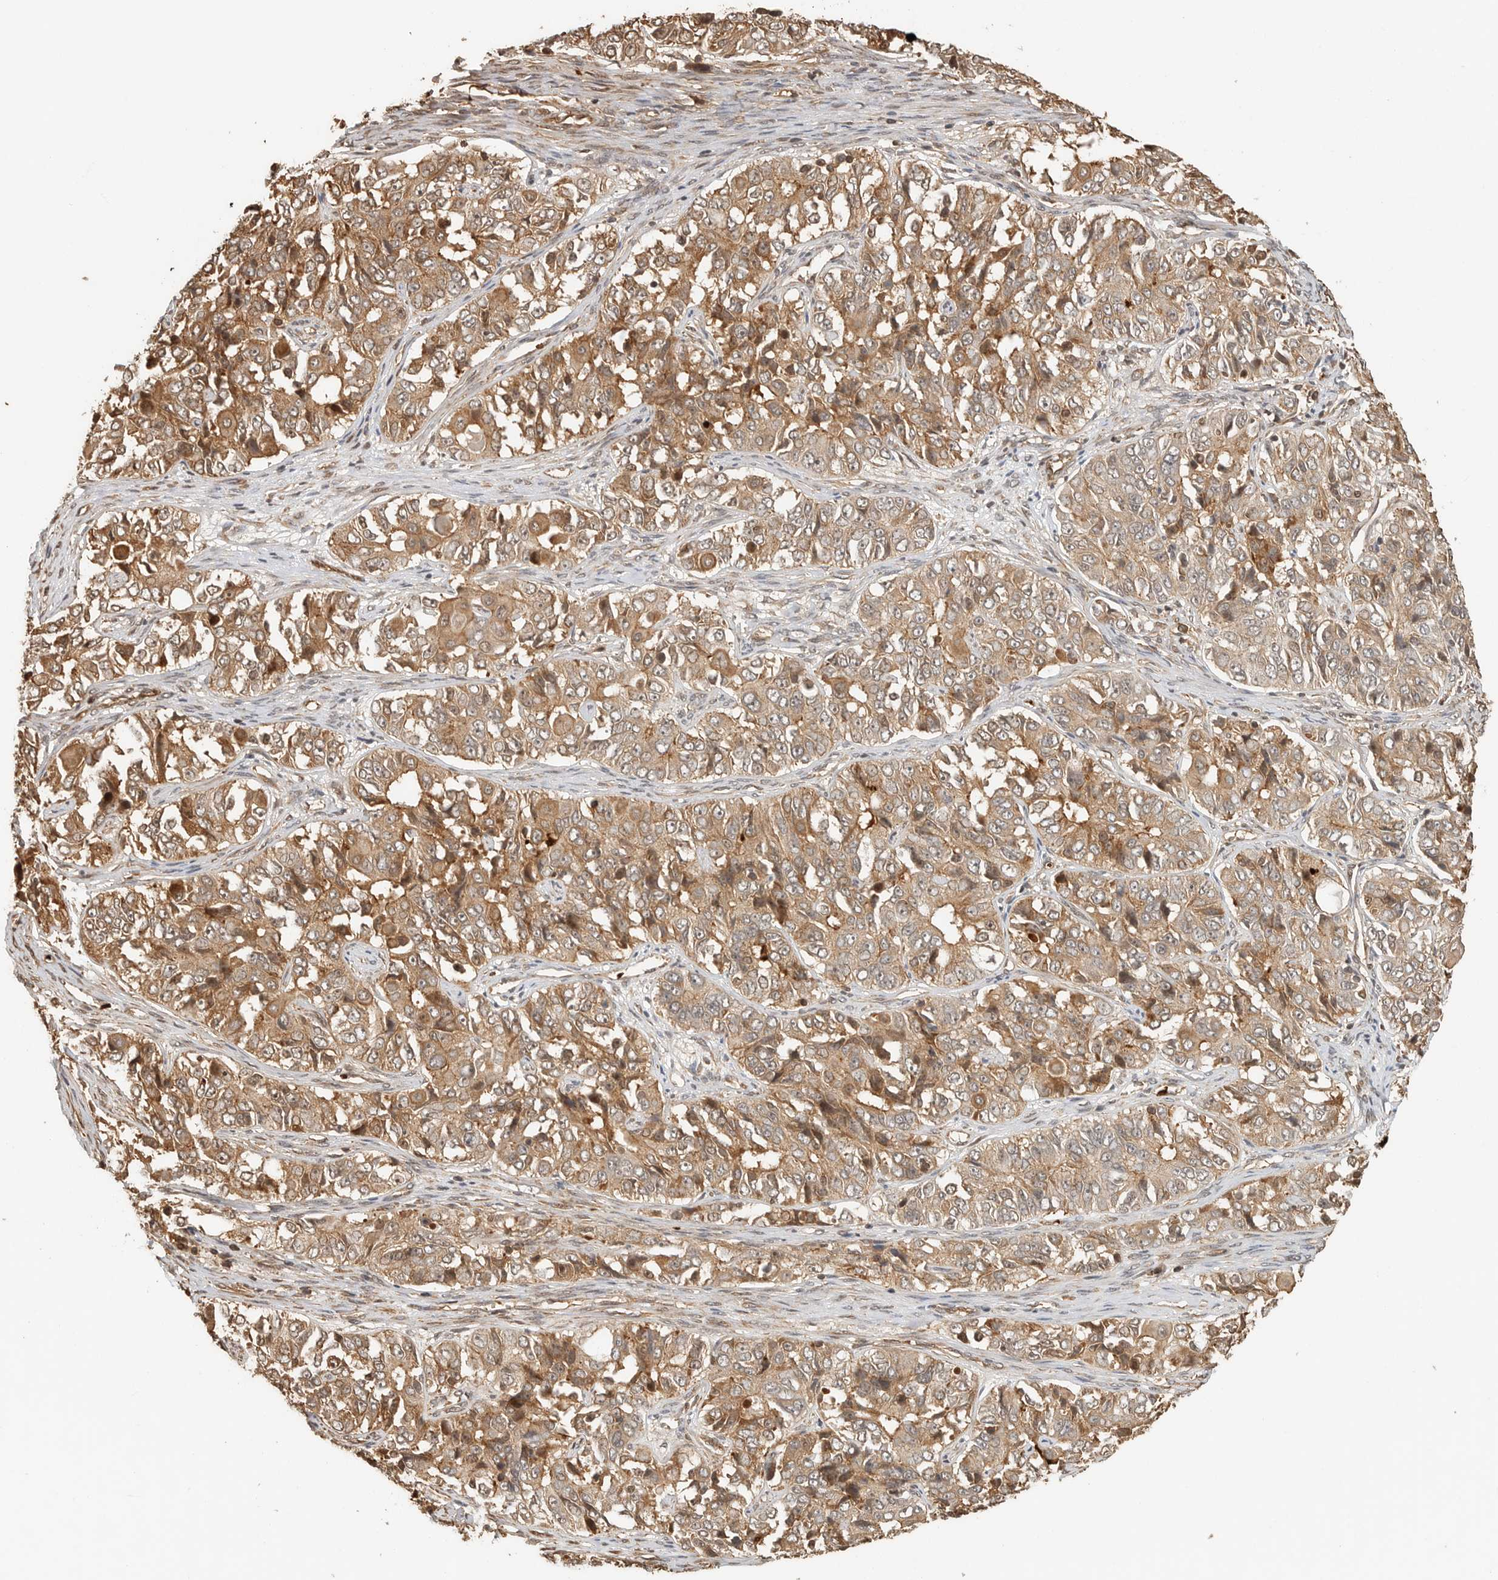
{"staining": {"intensity": "moderate", "quantity": ">75%", "location": "cytoplasmic/membranous"}, "tissue": "ovarian cancer", "cell_type": "Tumor cells", "image_type": "cancer", "snomed": [{"axis": "morphology", "description": "Carcinoma, endometroid"}, {"axis": "topography", "description": "Ovary"}], "caption": "Immunohistochemistry image of neoplastic tissue: ovarian endometroid carcinoma stained using IHC exhibits medium levels of moderate protein expression localized specifically in the cytoplasmic/membranous of tumor cells, appearing as a cytoplasmic/membranous brown color.", "gene": "OTUD6B", "patient": {"sex": "female", "age": 51}}